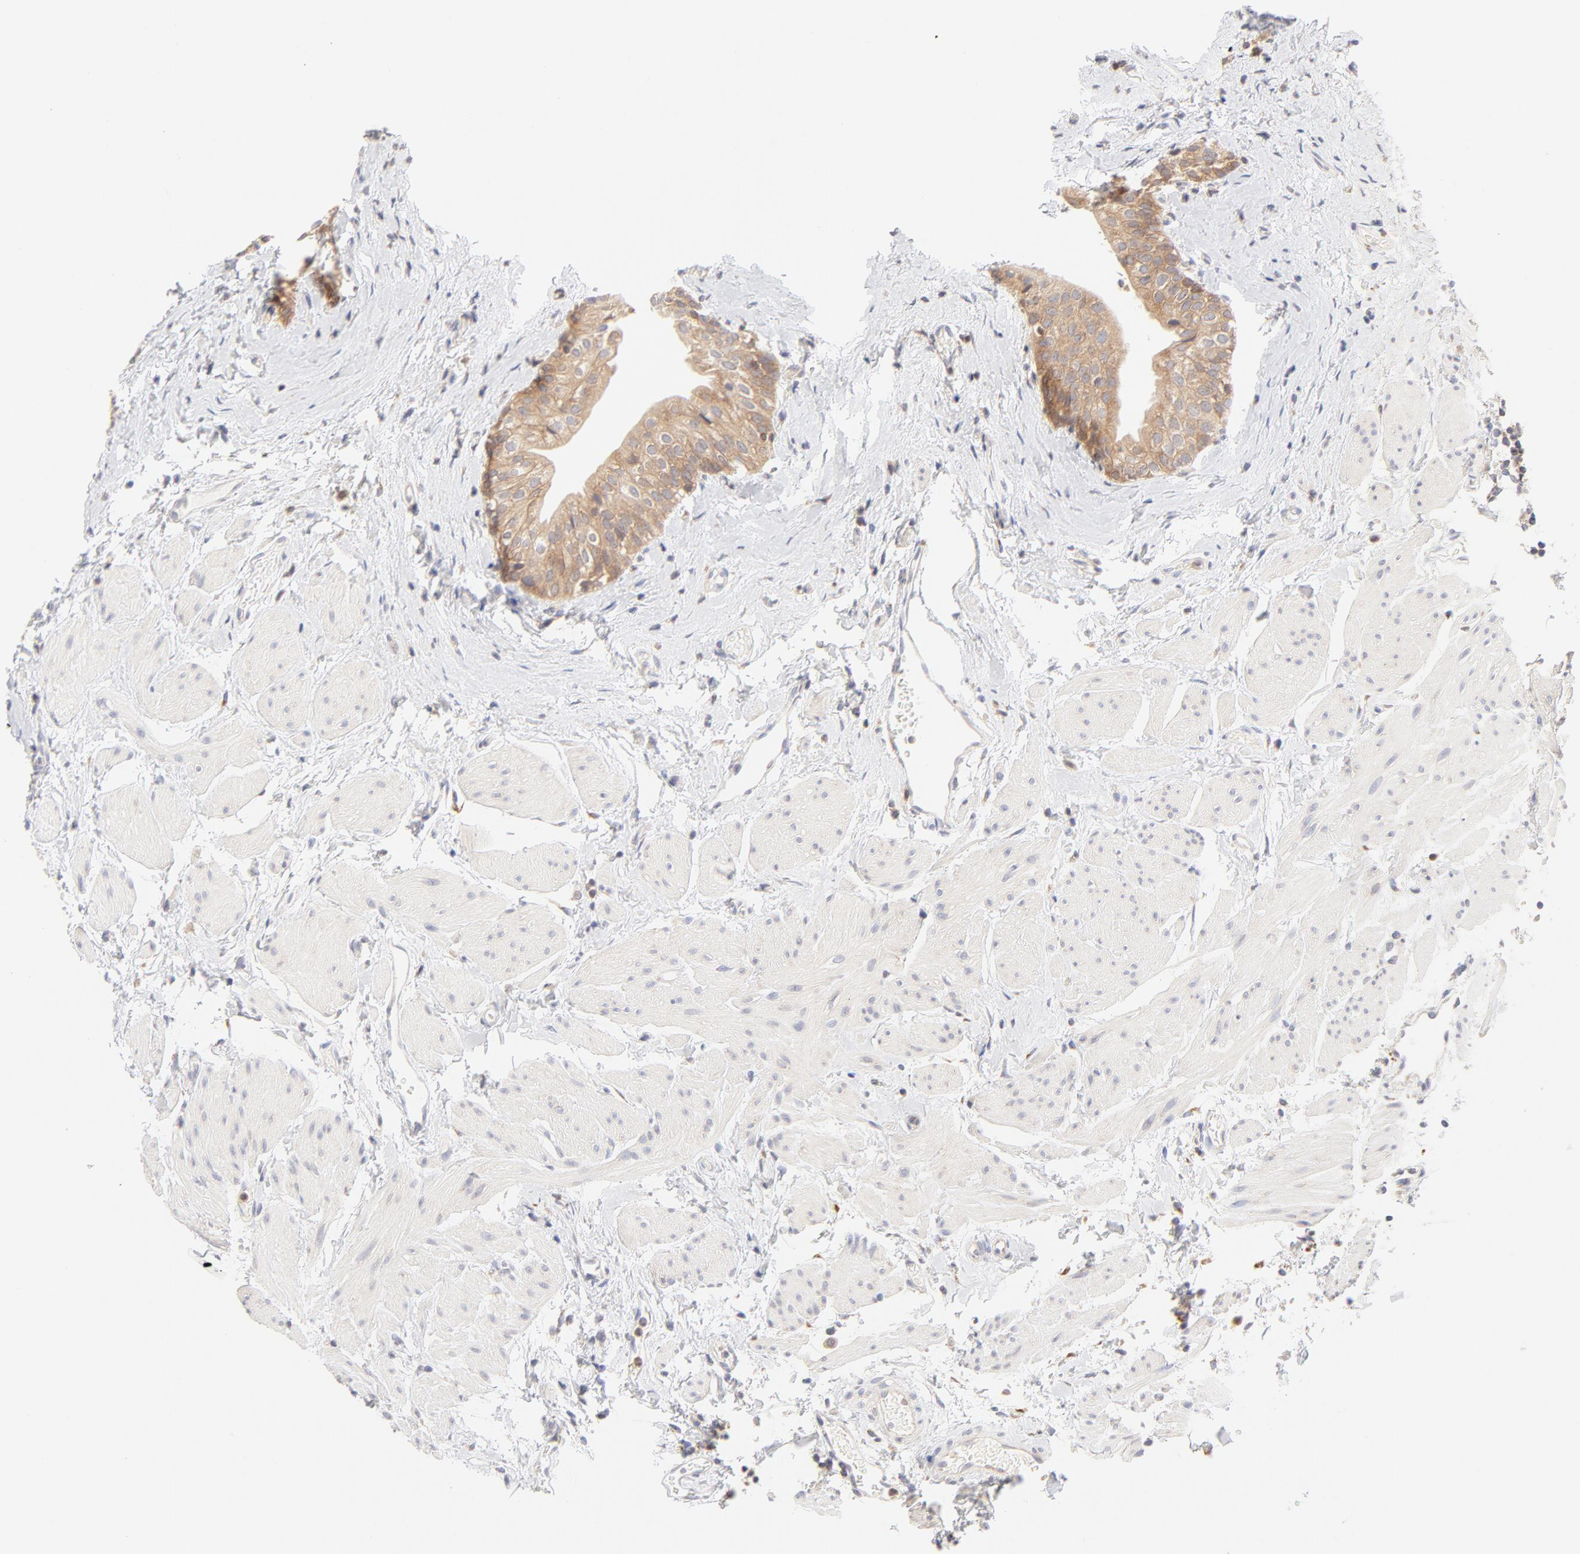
{"staining": {"intensity": "moderate", "quantity": ">75%", "location": "cytoplasmic/membranous"}, "tissue": "urinary bladder", "cell_type": "Urothelial cells", "image_type": "normal", "snomed": [{"axis": "morphology", "description": "Normal tissue, NOS"}, {"axis": "topography", "description": "Urinary bladder"}], "caption": "Normal urinary bladder shows moderate cytoplasmic/membranous expression in approximately >75% of urothelial cells (IHC, brightfield microscopy, high magnification)..", "gene": "RPS6KA1", "patient": {"sex": "male", "age": 59}}